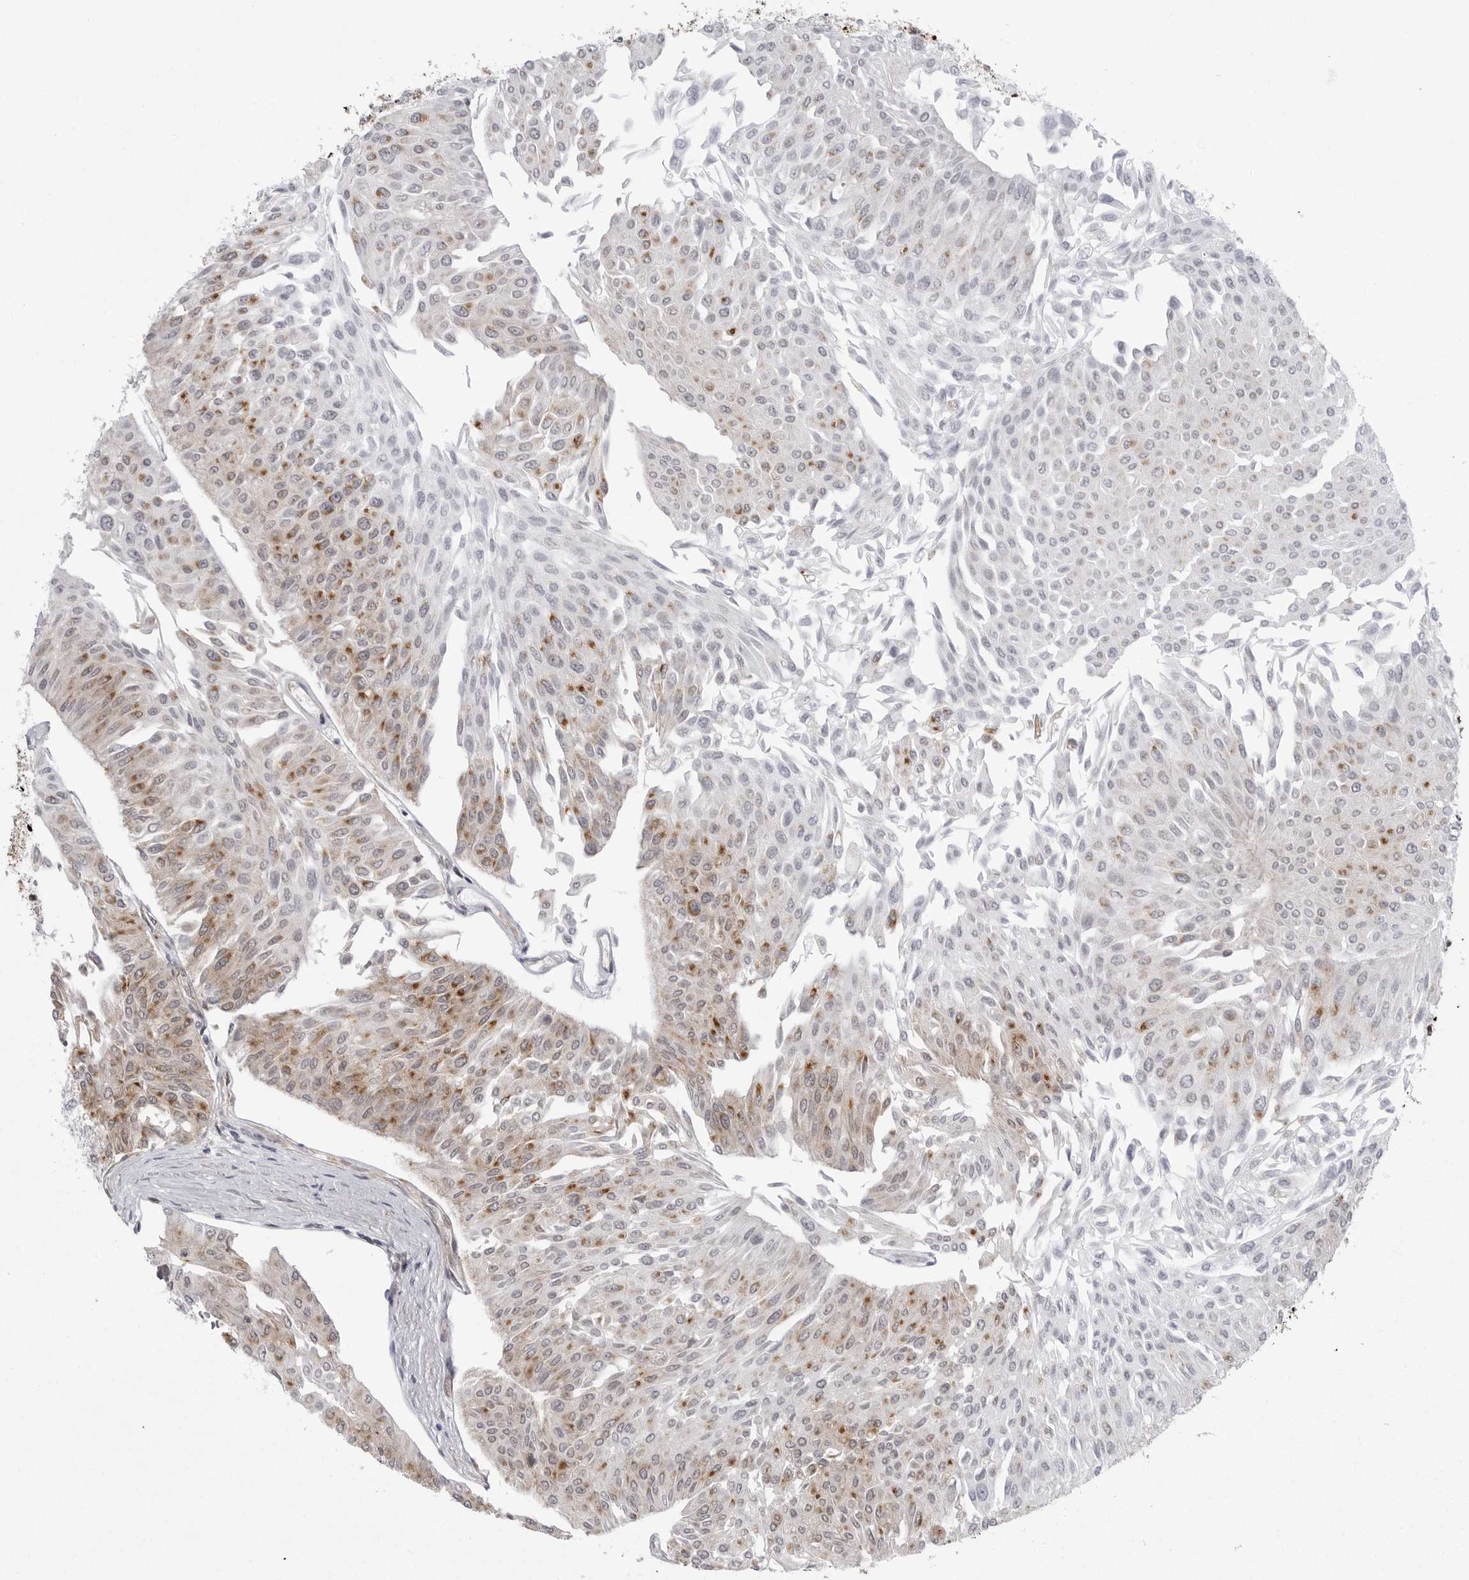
{"staining": {"intensity": "moderate", "quantity": "<25%", "location": "cytoplasmic/membranous"}, "tissue": "urothelial cancer", "cell_type": "Tumor cells", "image_type": "cancer", "snomed": [{"axis": "morphology", "description": "Urothelial carcinoma, Low grade"}, {"axis": "topography", "description": "Urinary bladder"}], "caption": "The image exhibits a brown stain indicating the presence of a protein in the cytoplasmic/membranous of tumor cells in urothelial cancer. (brown staining indicates protein expression, while blue staining denotes nuclei).", "gene": "FH", "patient": {"sex": "male", "age": 67}}